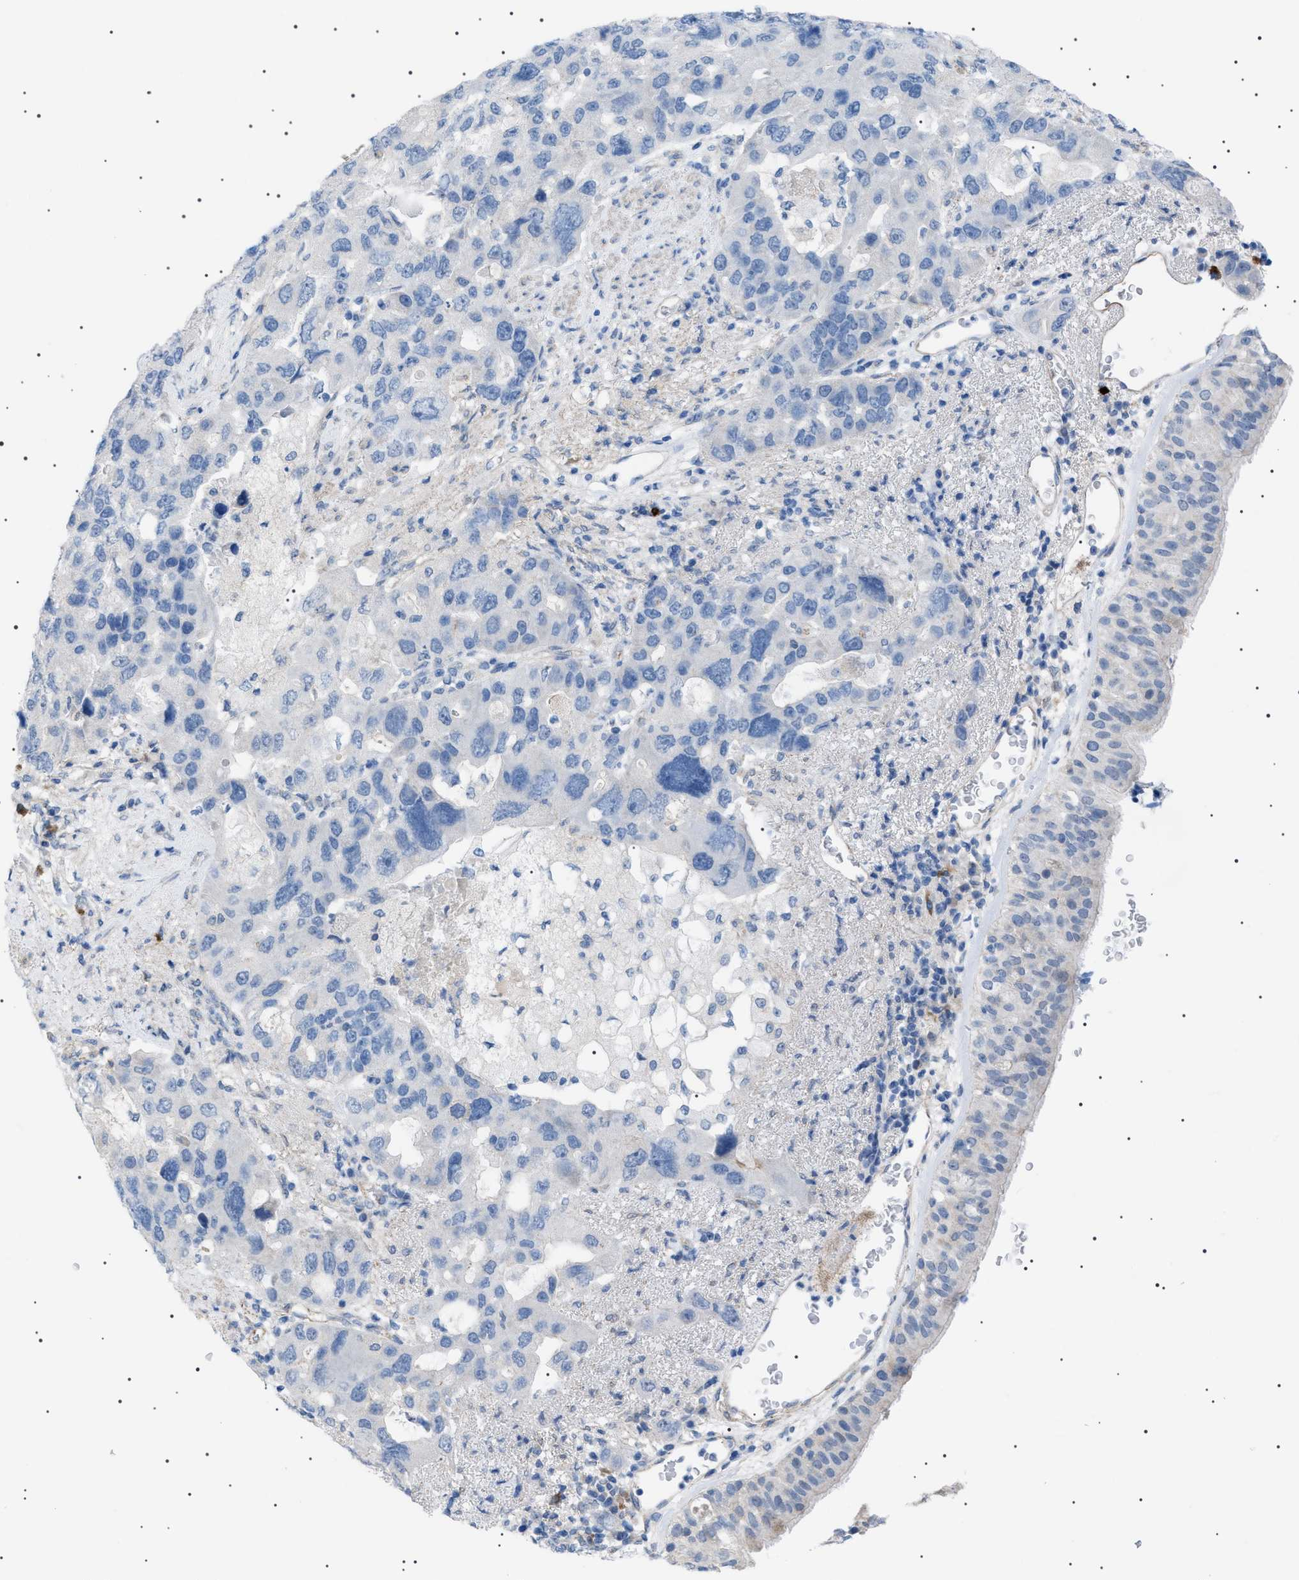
{"staining": {"intensity": "weak", "quantity": "<25%", "location": "cytoplasmic/membranous"}, "tissue": "bronchus", "cell_type": "Respiratory epithelial cells", "image_type": "normal", "snomed": [{"axis": "morphology", "description": "Normal tissue, NOS"}, {"axis": "morphology", "description": "Adenocarcinoma, NOS"}, {"axis": "morphology", "description": "Adenocarcinoma, metastatic, NOS"}, {"axis": "topography", "description": "Lymph node"}, {"axis": "topography", "description": "Bronchus"}, {"axis": "topography", "description": "Lung"}], "caption": "IHC of normal human bronchus demonstrates no expression in respiratory epithelial cells. (DAB IHC with hematoxylin counter stain).", "gene": "ADAMTS1", "patient": {"sex": "female", "age": 54}}